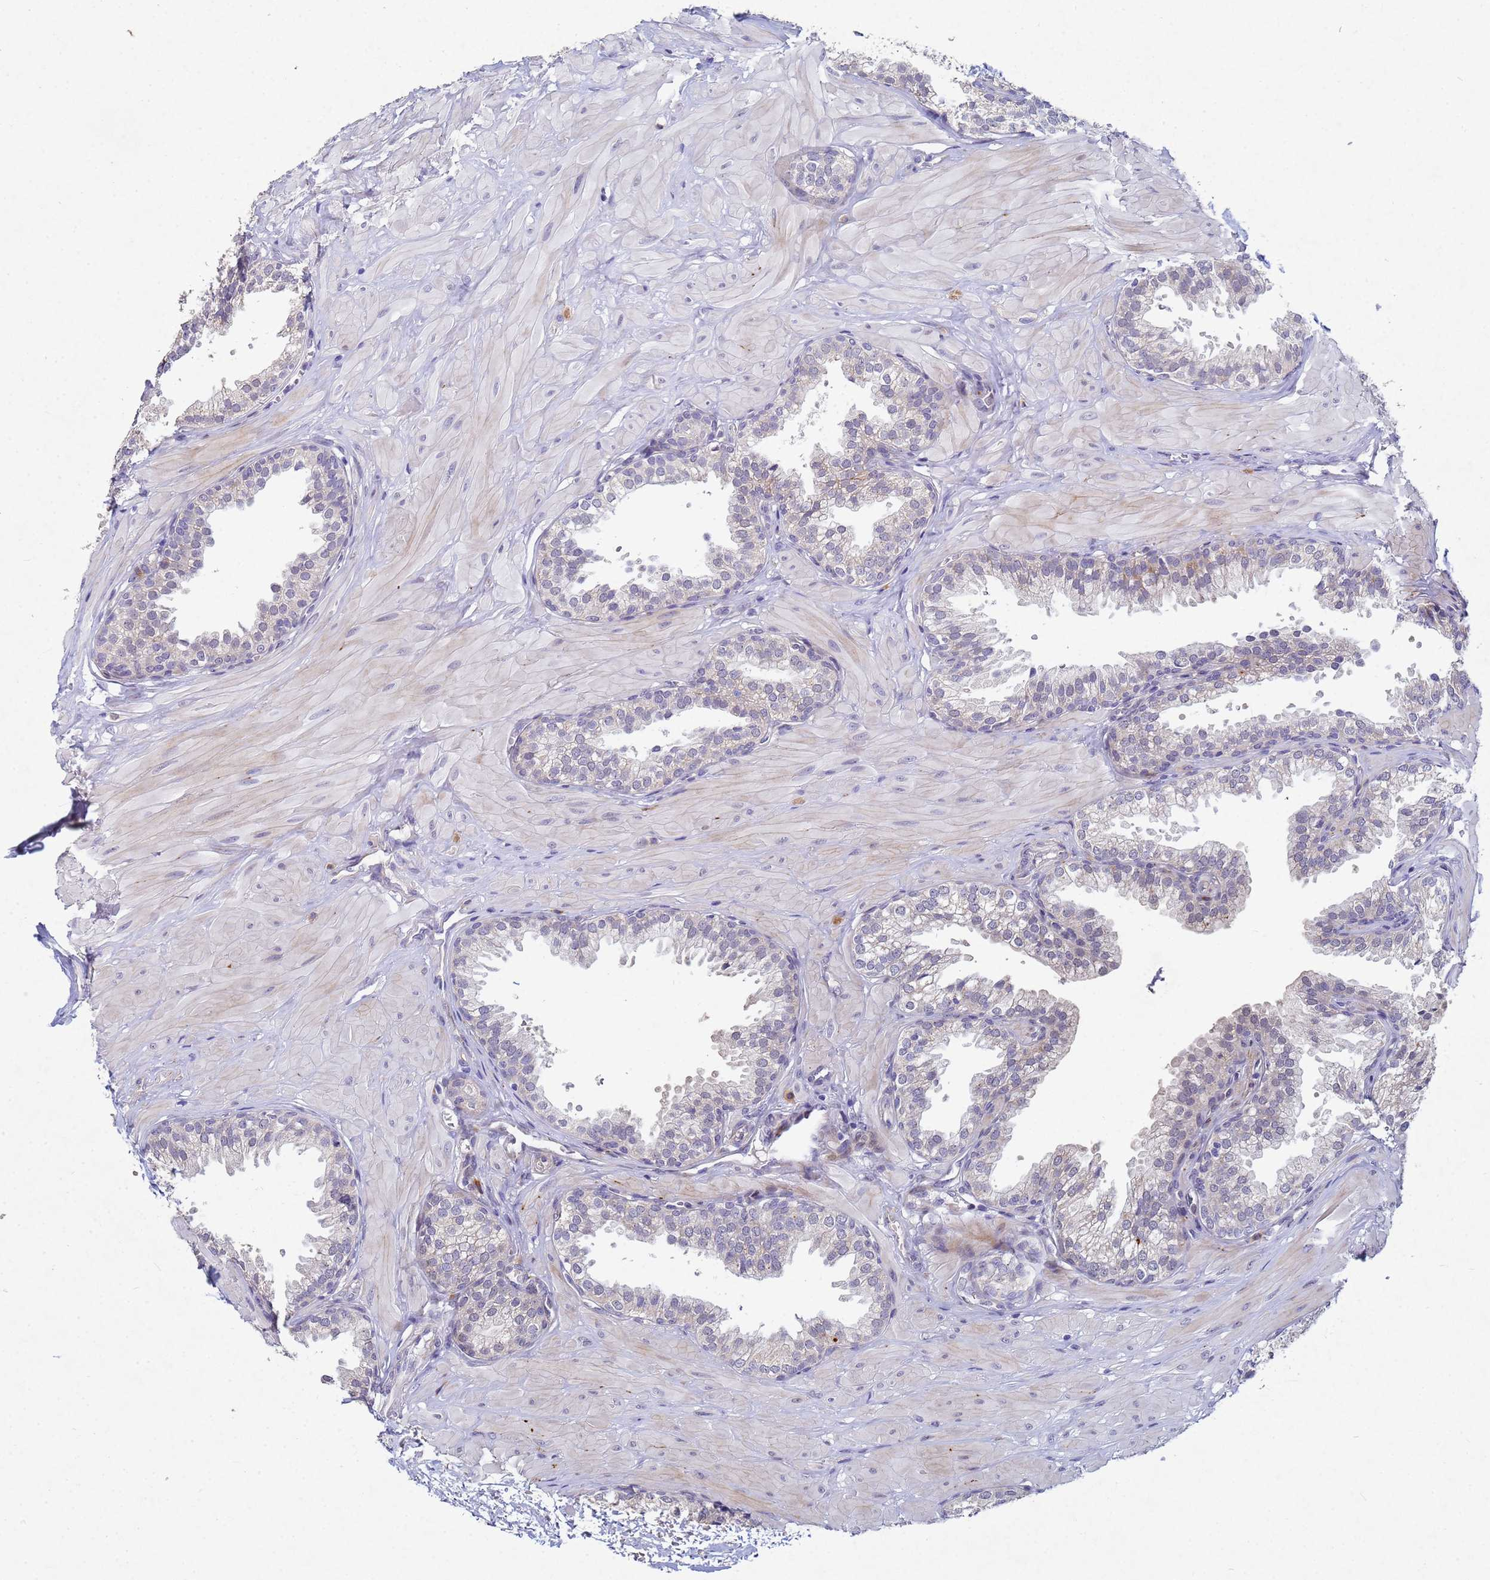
{"staining": {"intensity": "negative", "quantity": "none", "location": "none"}, "tissue": "prostate", "cell_type": "Glandular cells", "image_type": "normal", "snomed": [{"axis": "morphology", "description": "Normal tissue, NOS"}, {"axis": "topography", "description": "Prostate"}, {"axis": "topography", "description": "Peripheral nerve tissue"}], "caption": "Immunohistochemistry micrograph of unremarkable prostate stained for a protein (brown), which reveals no expression in glandular cells. (Immunohistochemistry (ihc), brightfield microscopy, high magnification).", "gene": "TNPO2", "patient": {"sex": "male", "age": 55}}